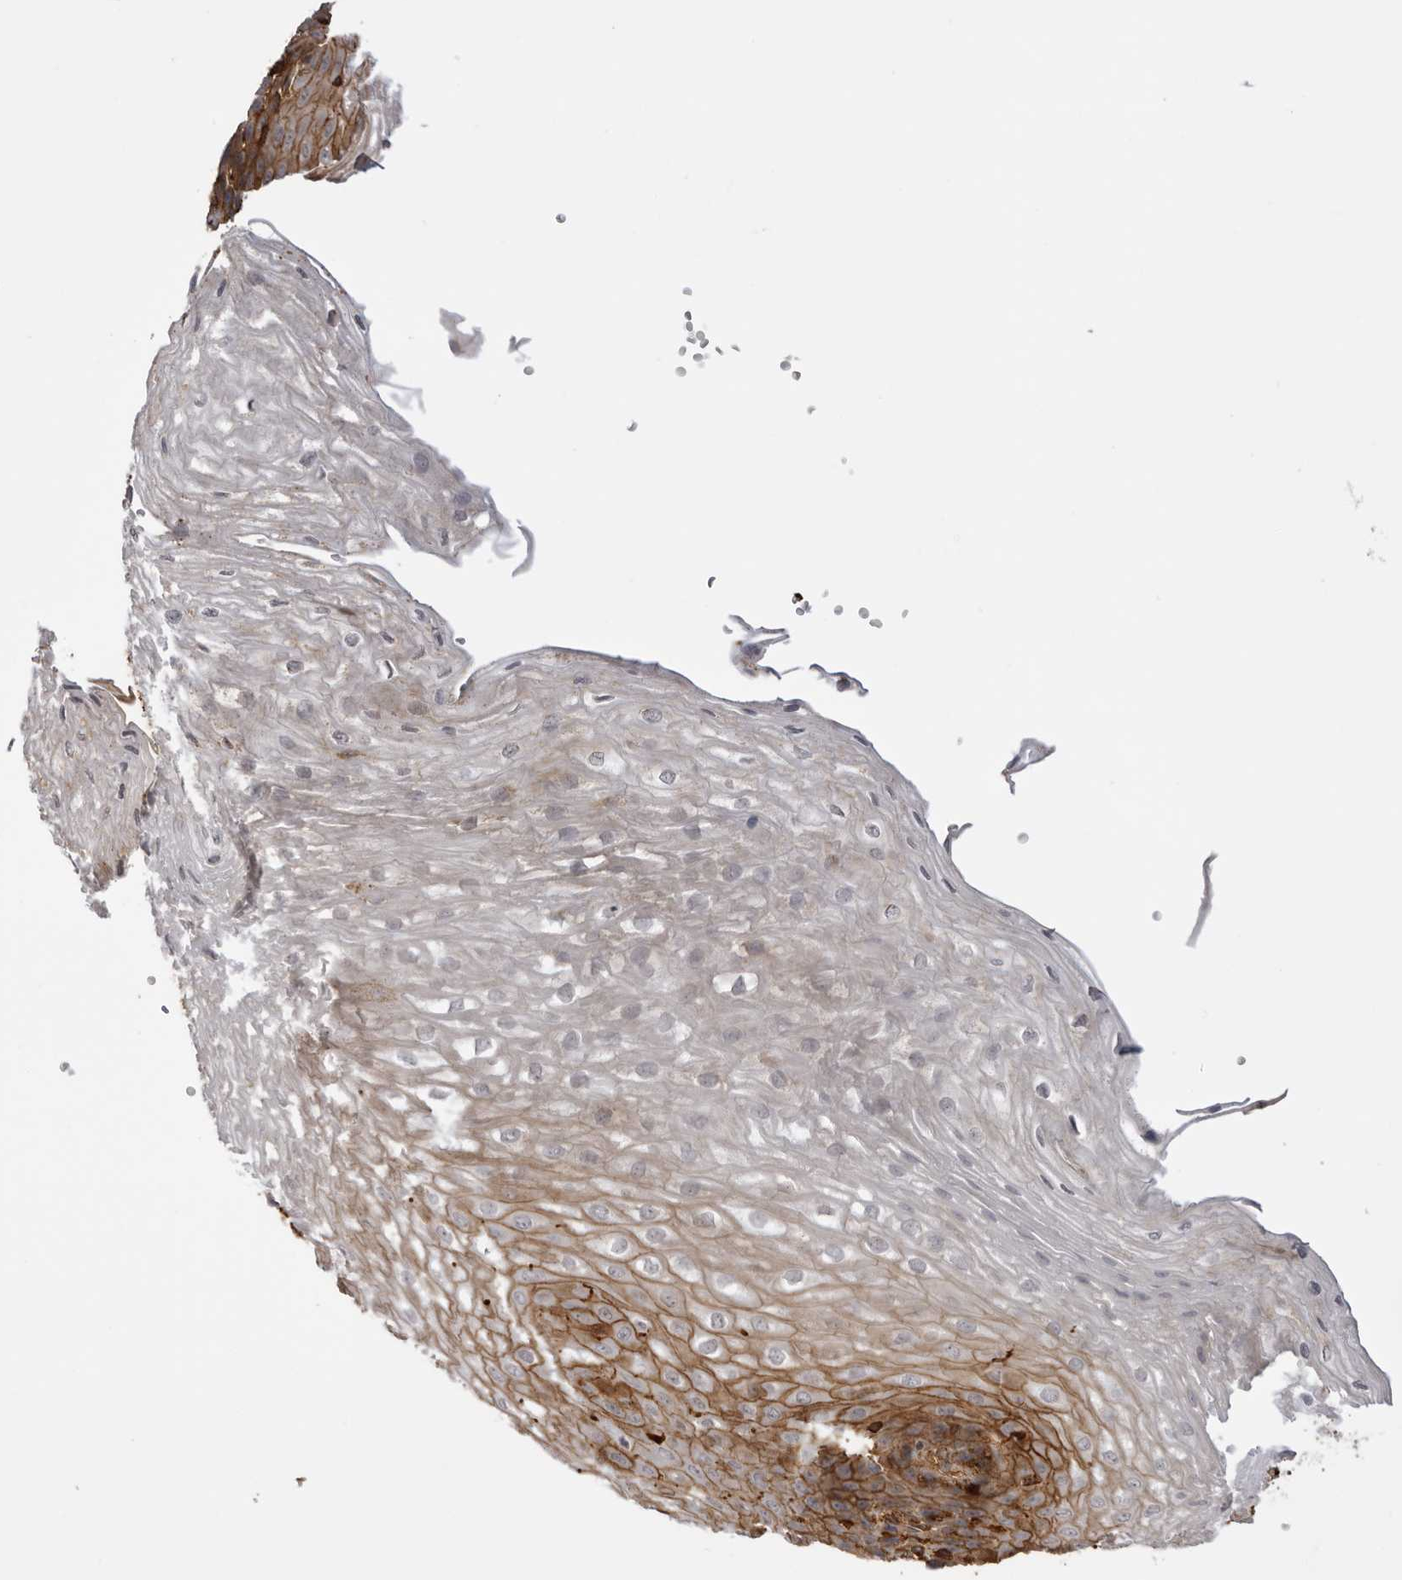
{"staining": {"intensity": "strong", "quantity": "25%-75%", "location": "cytoplasmic/membranous"}, "tissue": "esophagus", "cell_type": "Squamous epithelial cells", "image_type": "normal", "snomed": [{"axis": "morphology", "description": "Normal tissue, NOS"}, {"axis": "topography", "description": "Esophagus"}], "caption": "An immunohistochemistry (IHC) histopathology image of benign tissue is shown. Protein staining in brown highlights strong cytoplasmic/membranous positivity in esophagus within squamous epithelial cells. (IHC, brightfield microscopy, high magnification).", "gene": "PLEKHF2", "patient": {"sex": "female", "age": 66}}